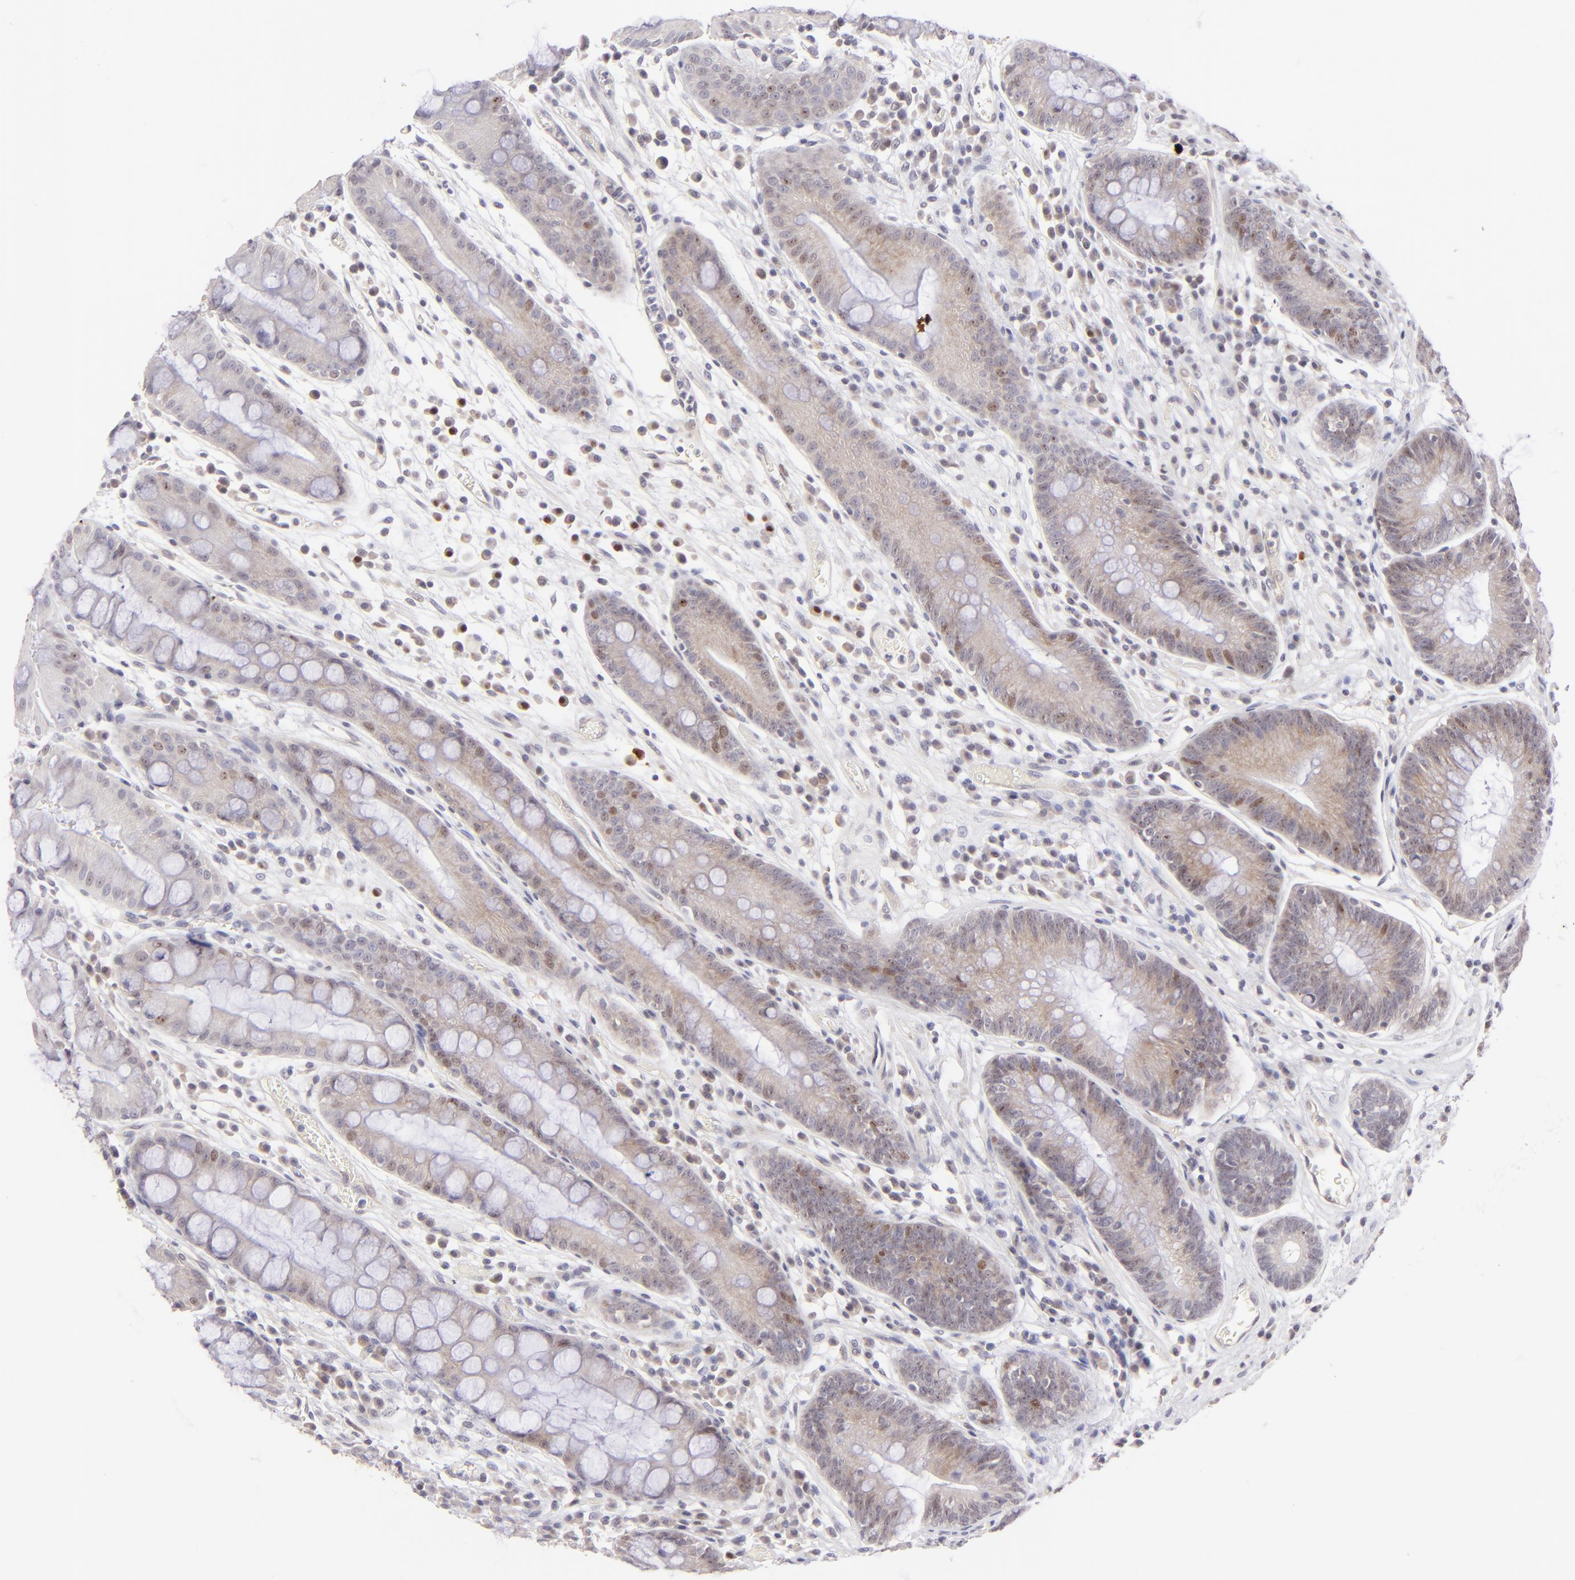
{"staining": {"intensity": "moderate", "quantity": "25%-75%", "location": "nuclear"}, "tissue": "stomach", "cell_type": "Glandular cells", "image_type": "normal", "snomed": [{"axis": "morphology", "description": "Normal tissue, NOS"}, {"axis": "morphology", "description": "Inflammation, NOS"}, {"axis": "topography", "description": "Stomach, lower"}], "caption": "Immunohistochemical staining of unremarkable stomach exhibits moderate nuclear protein expression in about 25%-75% of glandular cells.", "gene": "POU2F1", "patient": {"sex": "male", "age": 59}}